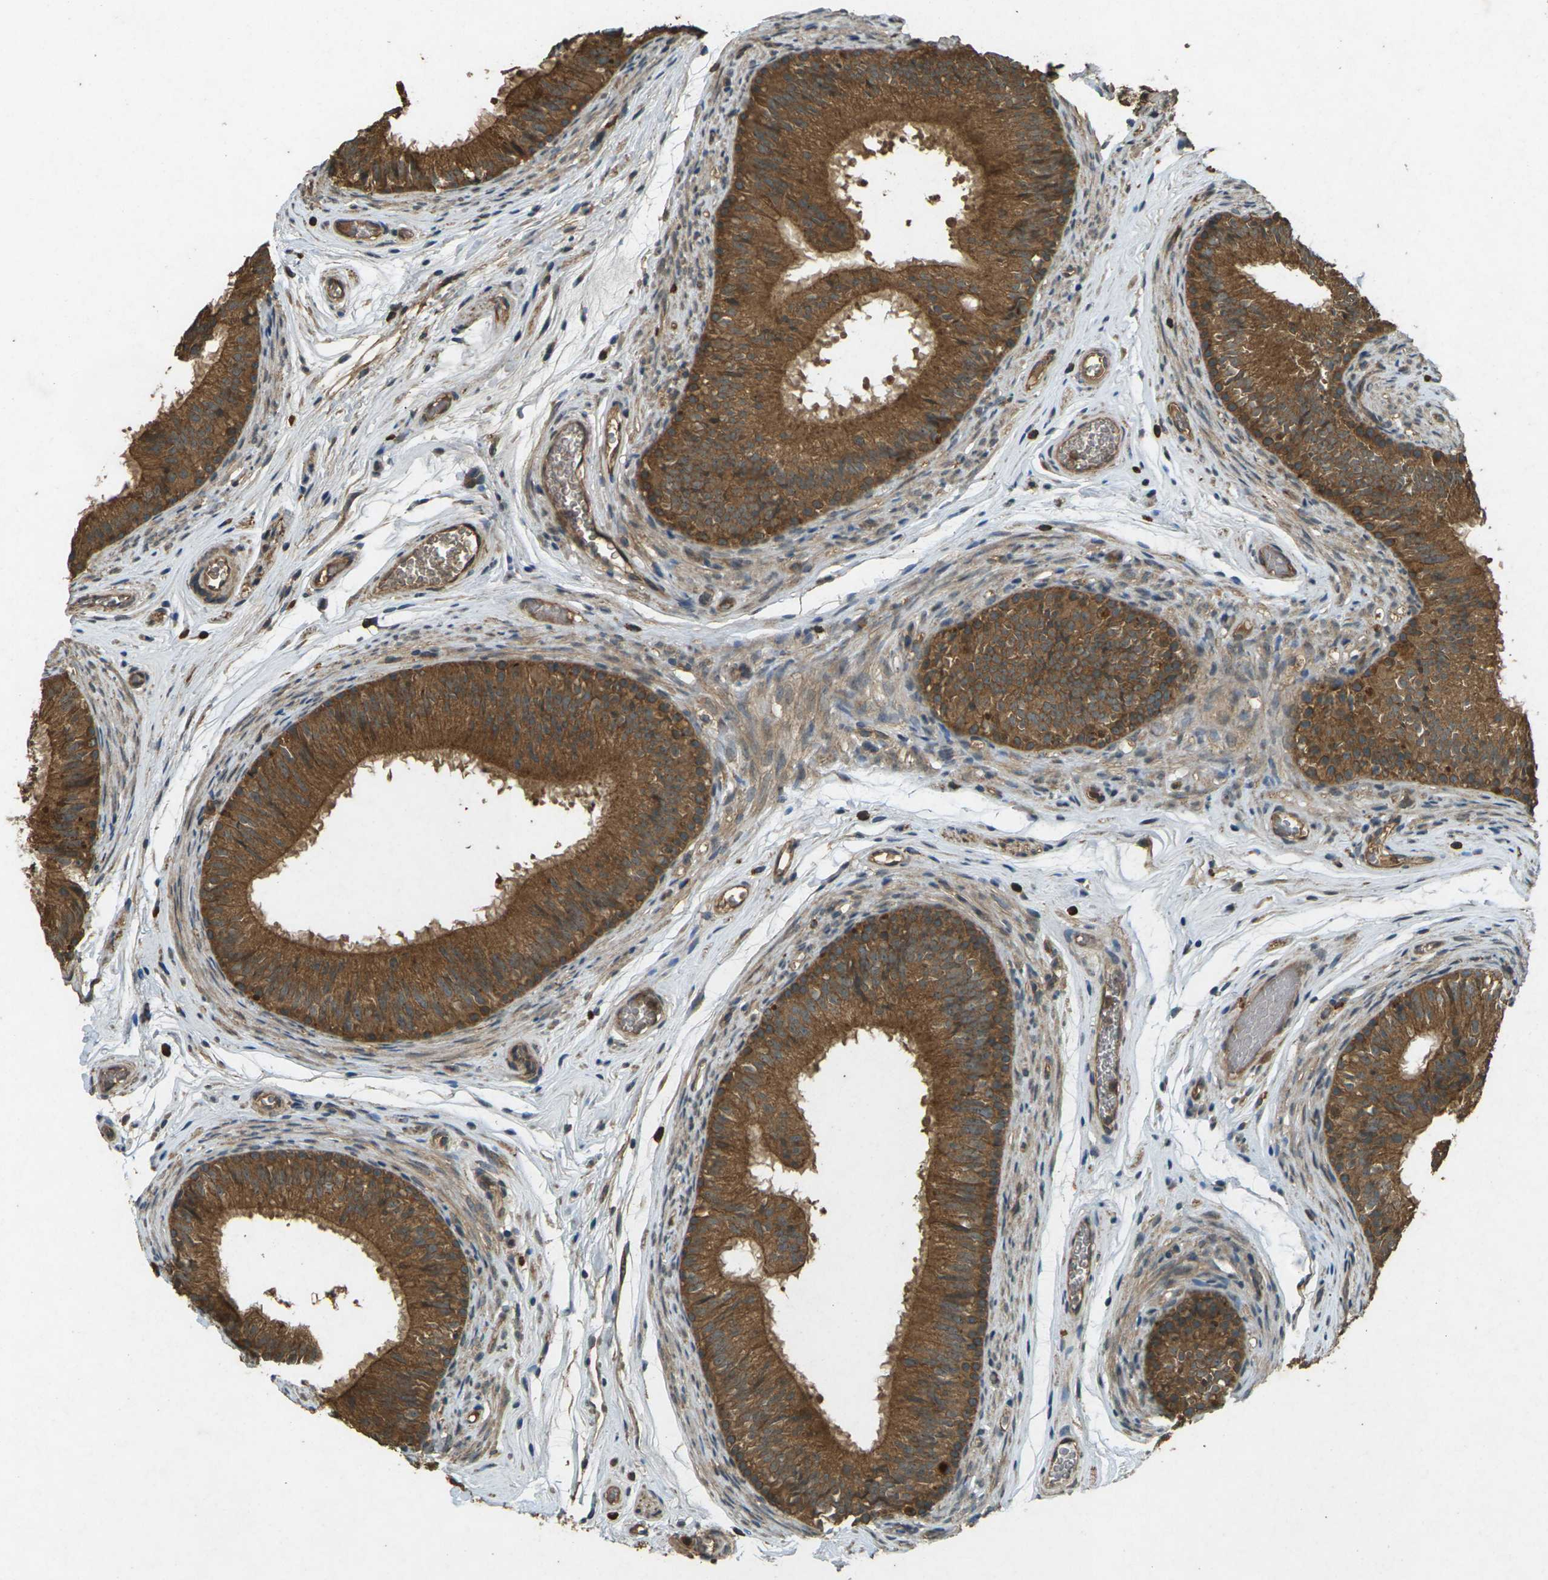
{"staining": {"intensity": "strong", "quantity": ">75%", "location": "cytoplasmic/membranous"}, "tissue": "epididymis", "cell_type": "Glandular cells", "image_type": "normal", "snomed": [{"axis": "morphology", "description": "Normal tissue, NOS"}, {"axis": "topography", "description": "Epididymis"}], "caption": "Protein expression analysis of benign epididymis exhibits strong cytoplasmic/membranous staining in about >75% of glandular cells.", "gene": "TAP1", "patient": {"sex": "male", "age": 36}}